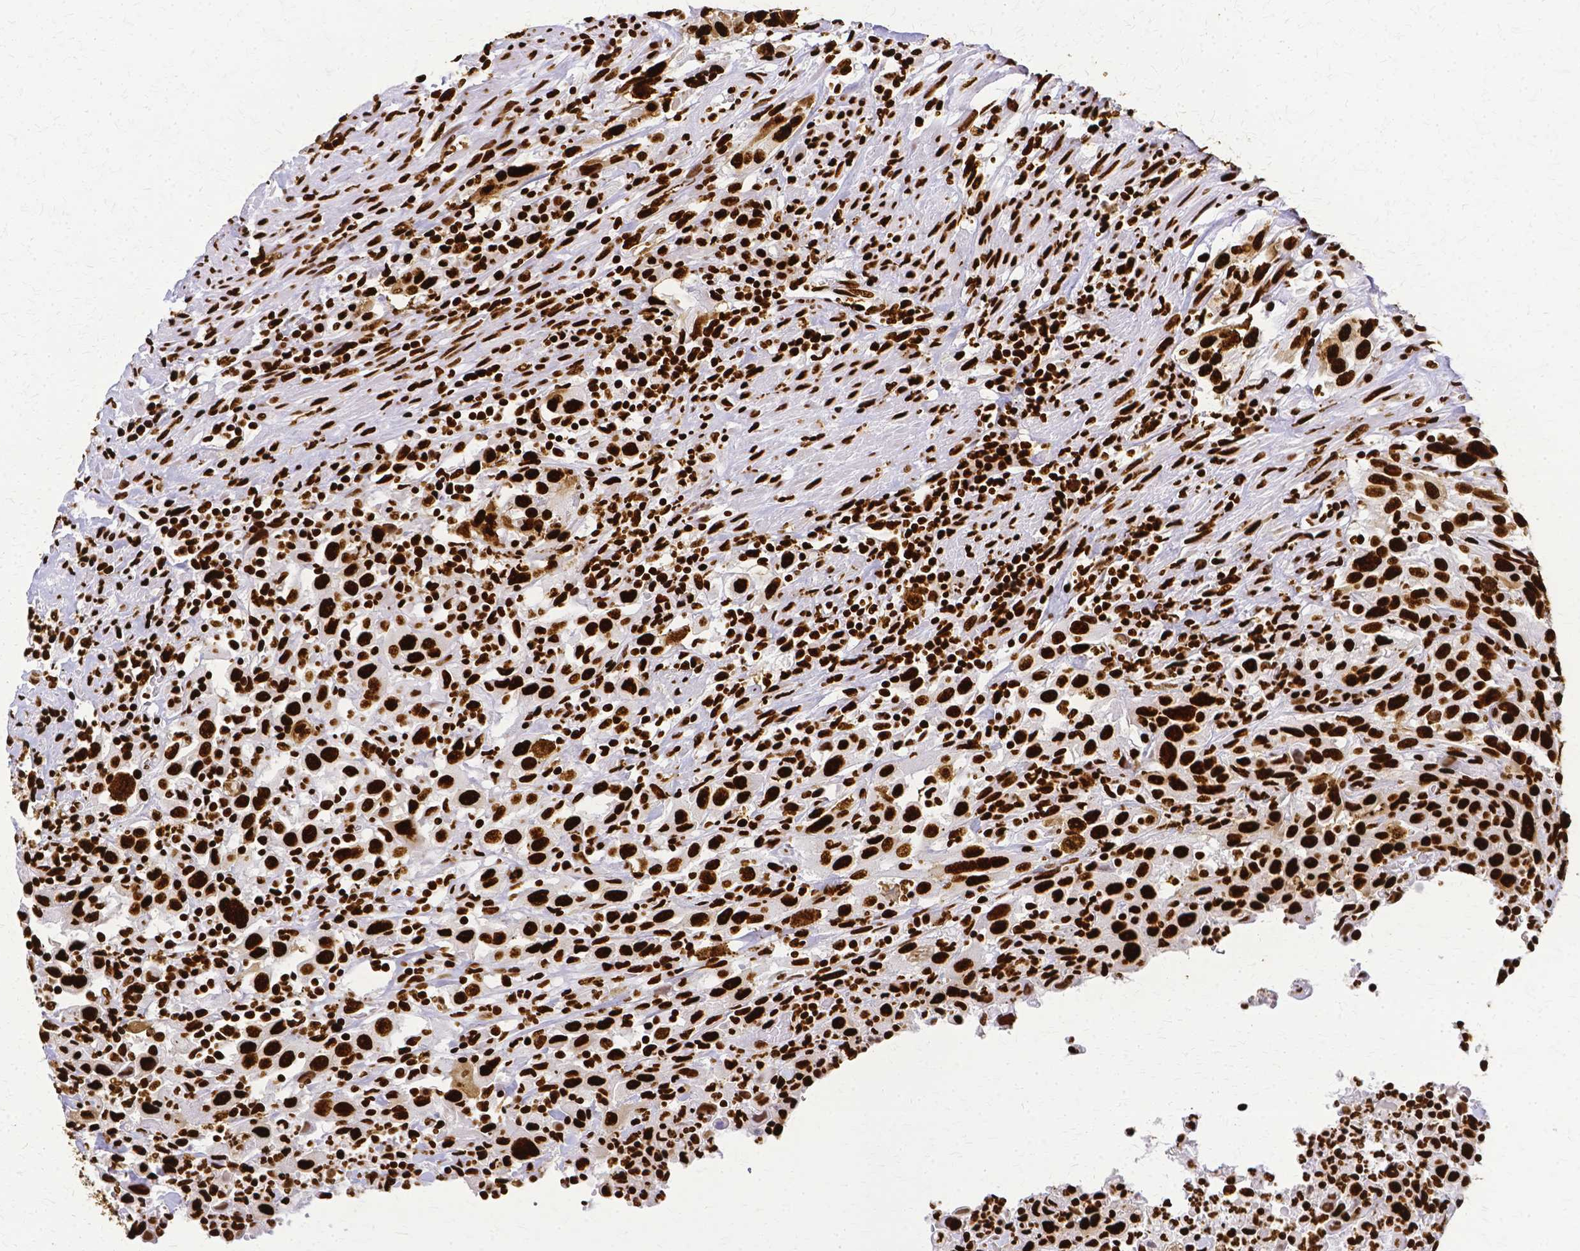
{"staining": {"intensity": "strong", "quantity": ">75%", "location": "nuclear"}, "tissue": "urothelial cancer", "cell_type": "Tumor cells", "image_type": "cancer", "snomed": [{"axis": "morphology", "description": "Urothelial carcinoma, High grade"}, {"axis": "topography", "description": "Urinary bladder"}], "caption": "Human high-grade urothelial carcinoma stained with a brown dye reveals strong nuclear positive positivity in about >75% of tumor cells.", "gene": "SFPQ", "patient": {"sex": "male", "age": 61}}